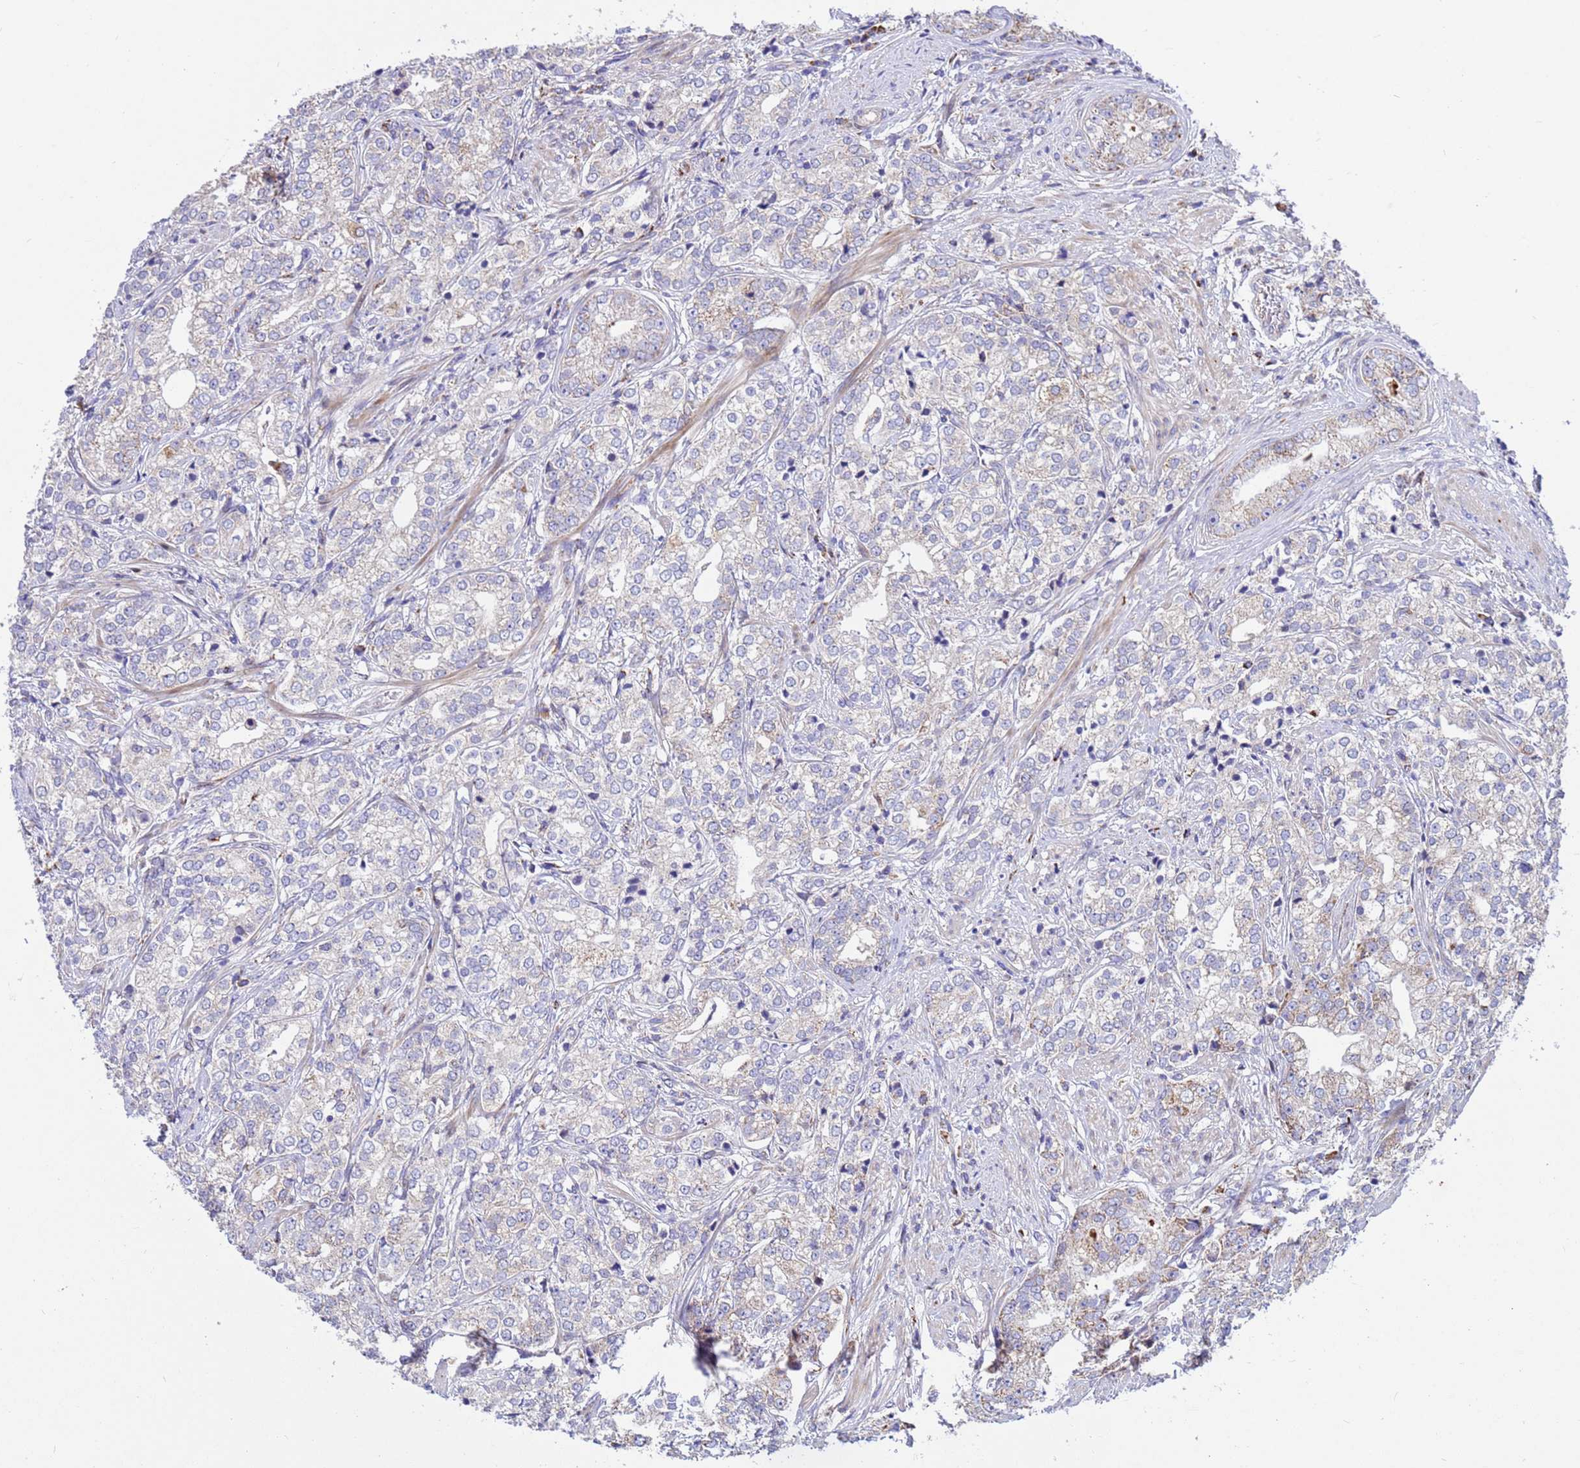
{"staining": {"intensity": "weak", "quantity": "25%-75%", "location": "cytoplasmic/membranous"}, "tissue": "prostate cancer", "cell_type": "Tumor cells", "image_type": "cancer", "snomed": [{"axis": "morphology", "description": "Adenocarcinoma, High grade"}, {"axis": "topography", "description": "Prostate"}], "caption": "Human high-grade adenocarcinoma (prostate) stained for a protein (brown) displays weak cytoplasmic/membranous positive expression in about 25%-75% of tumor cells.", "gene": "TUBGCP3", "patient": {"sex": "male", "age": 69}}